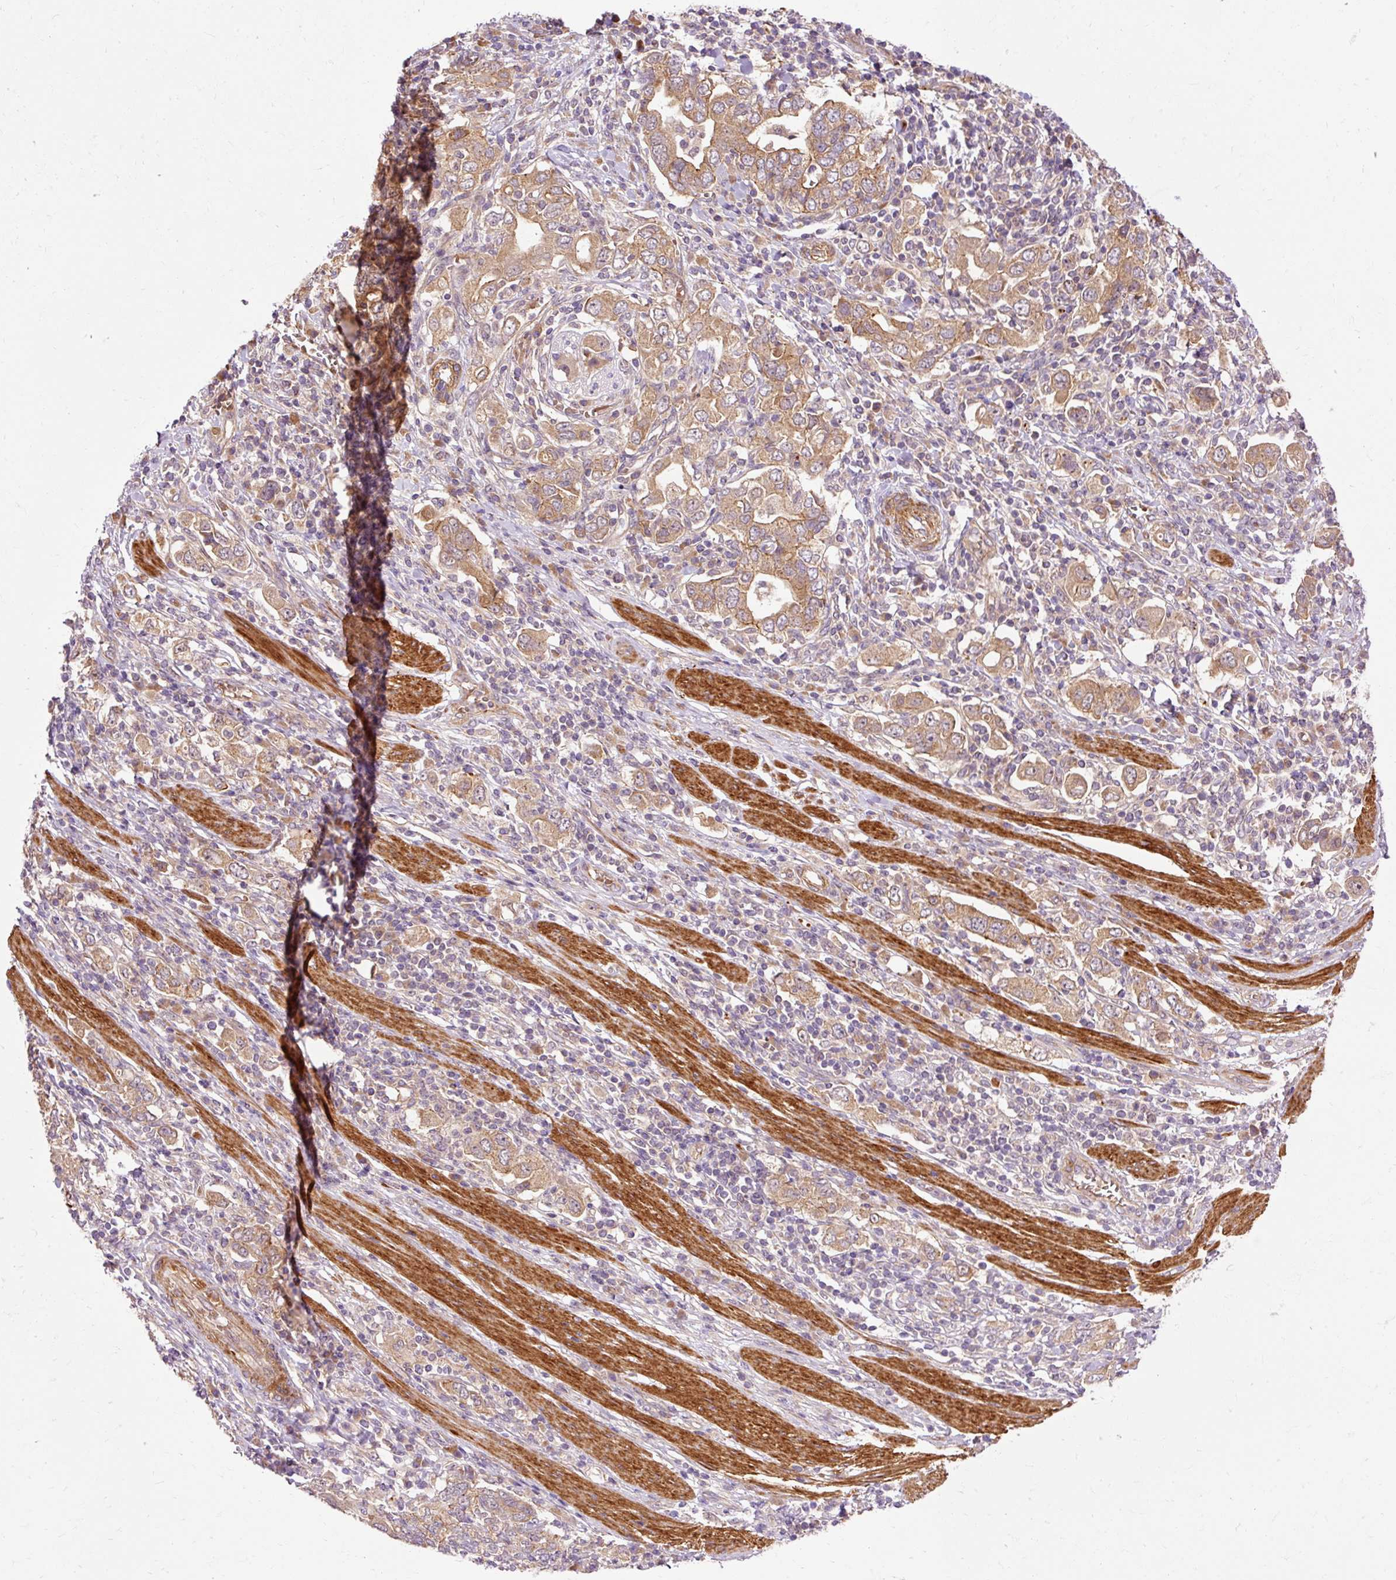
{"staining": {"intensity": "moderate", "quantity": ">75%", "location": "cytoplasmic/membranous"}, "tissue": "stomach cancer", "cell_type": "Tumor cells", "image_type": "cancer", "snomed": [{"axis": "morphology", "description": "Adenocarcinoma, NOS"}, {"axis": "topography", "description": "Stomach, upper"}, {"axis": "topography", "description": "Stomach"}], "caption": "This image displays immunohistochemistry staining of stomach cancer, with medium moderate cytoplasmic/membranous expression in approximately >75% of tumor cells.", "gene": "RIPOR3", "patient": {"sex": "male", "age": 62}}